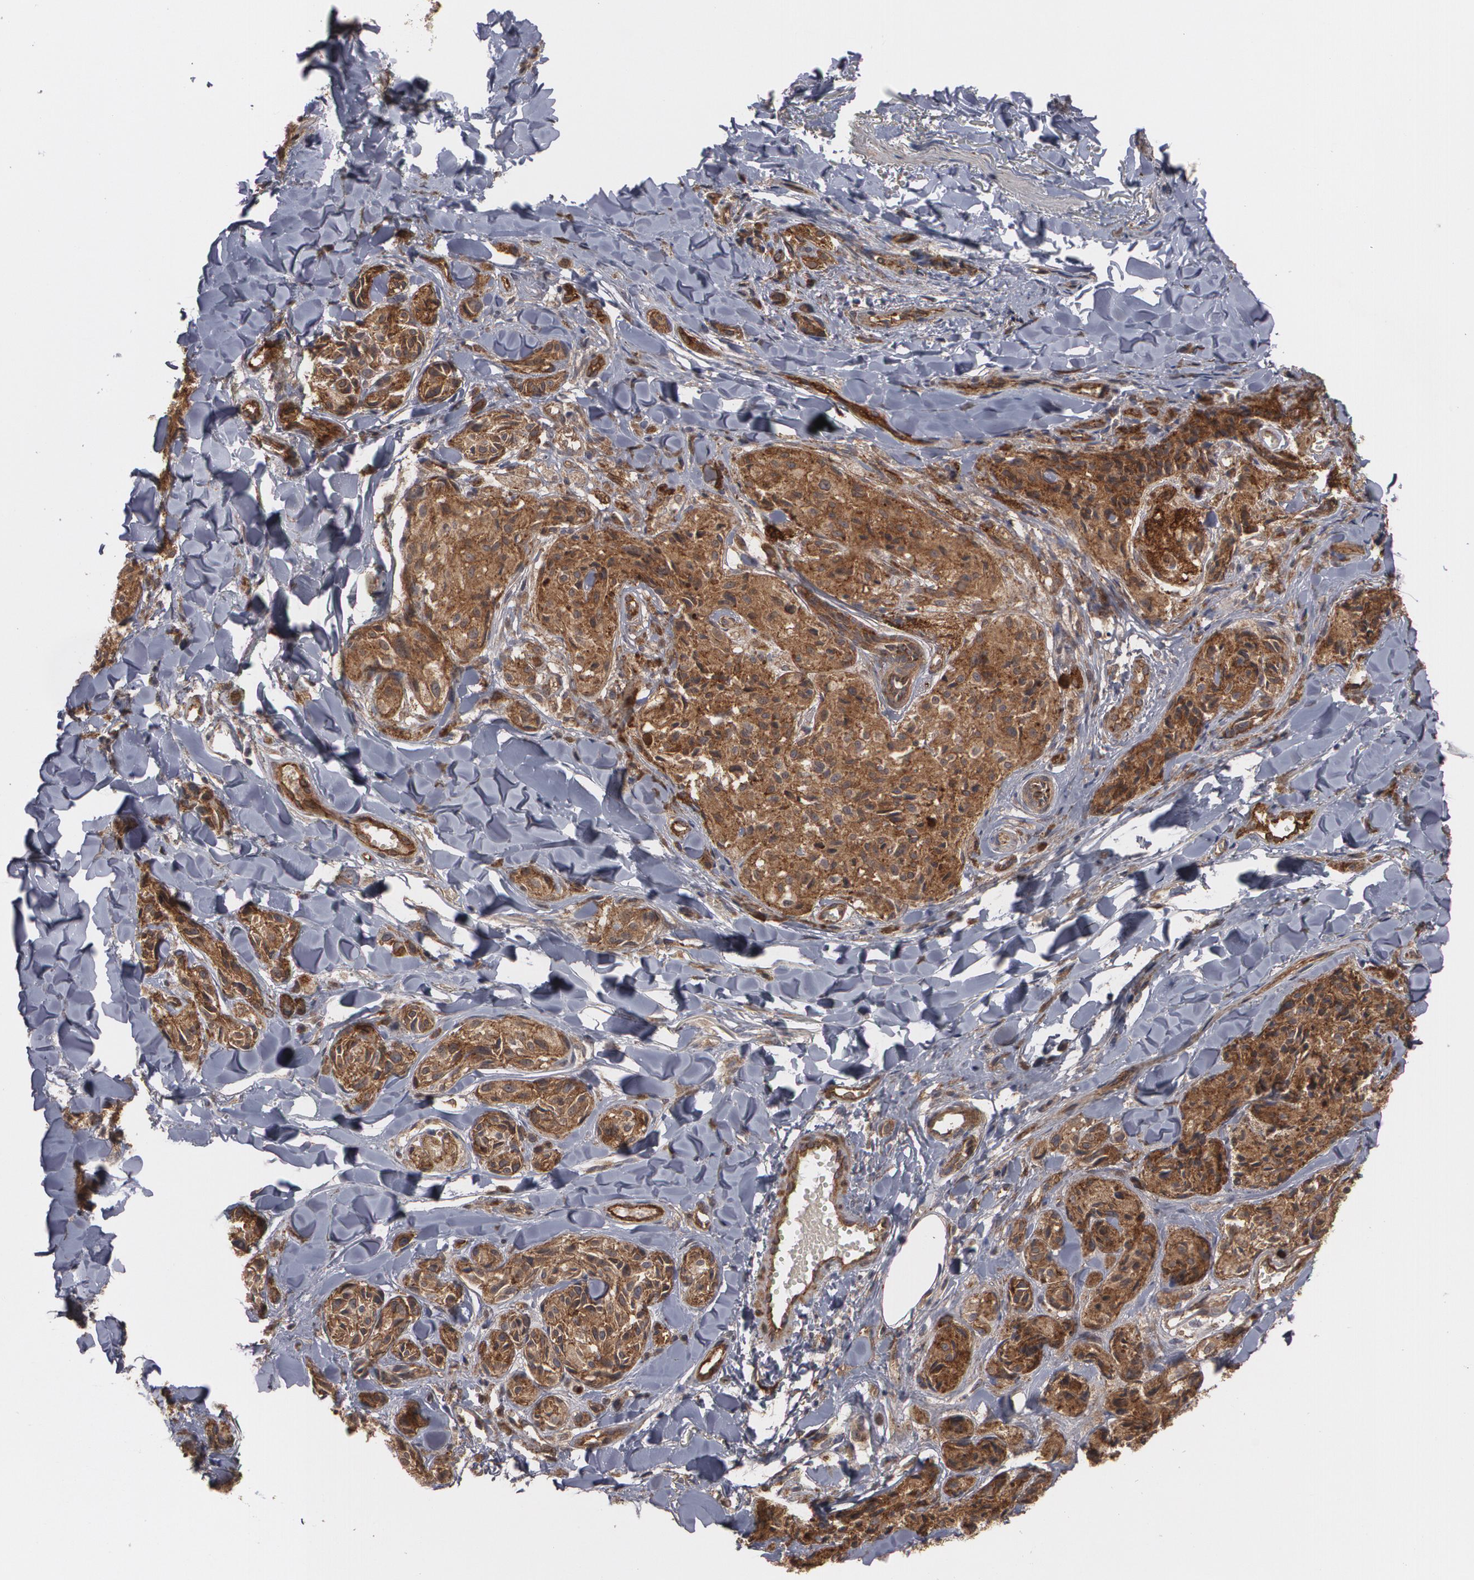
{"staining": {"intensity": "strong", "quantity": ">75%", "location": "cytoplasmic/membranous"}, "tissue": "melanoma", "cell_type": "Tumor cells", "image_type": "cancer", "snomed": [{"axis": "morphology", "description": "Malignant melanoma, Metastatic site"}, {"axis": "topography", "description": "Skin"}], "caption": "Melanoma tissue exhibits strong cytoplasmic/membranous staining in approximately >75% of tumor cells, visualized by immunohistochemistry.", "gene": "TJP1", "patient": {"sex": "female", "age": 66}}